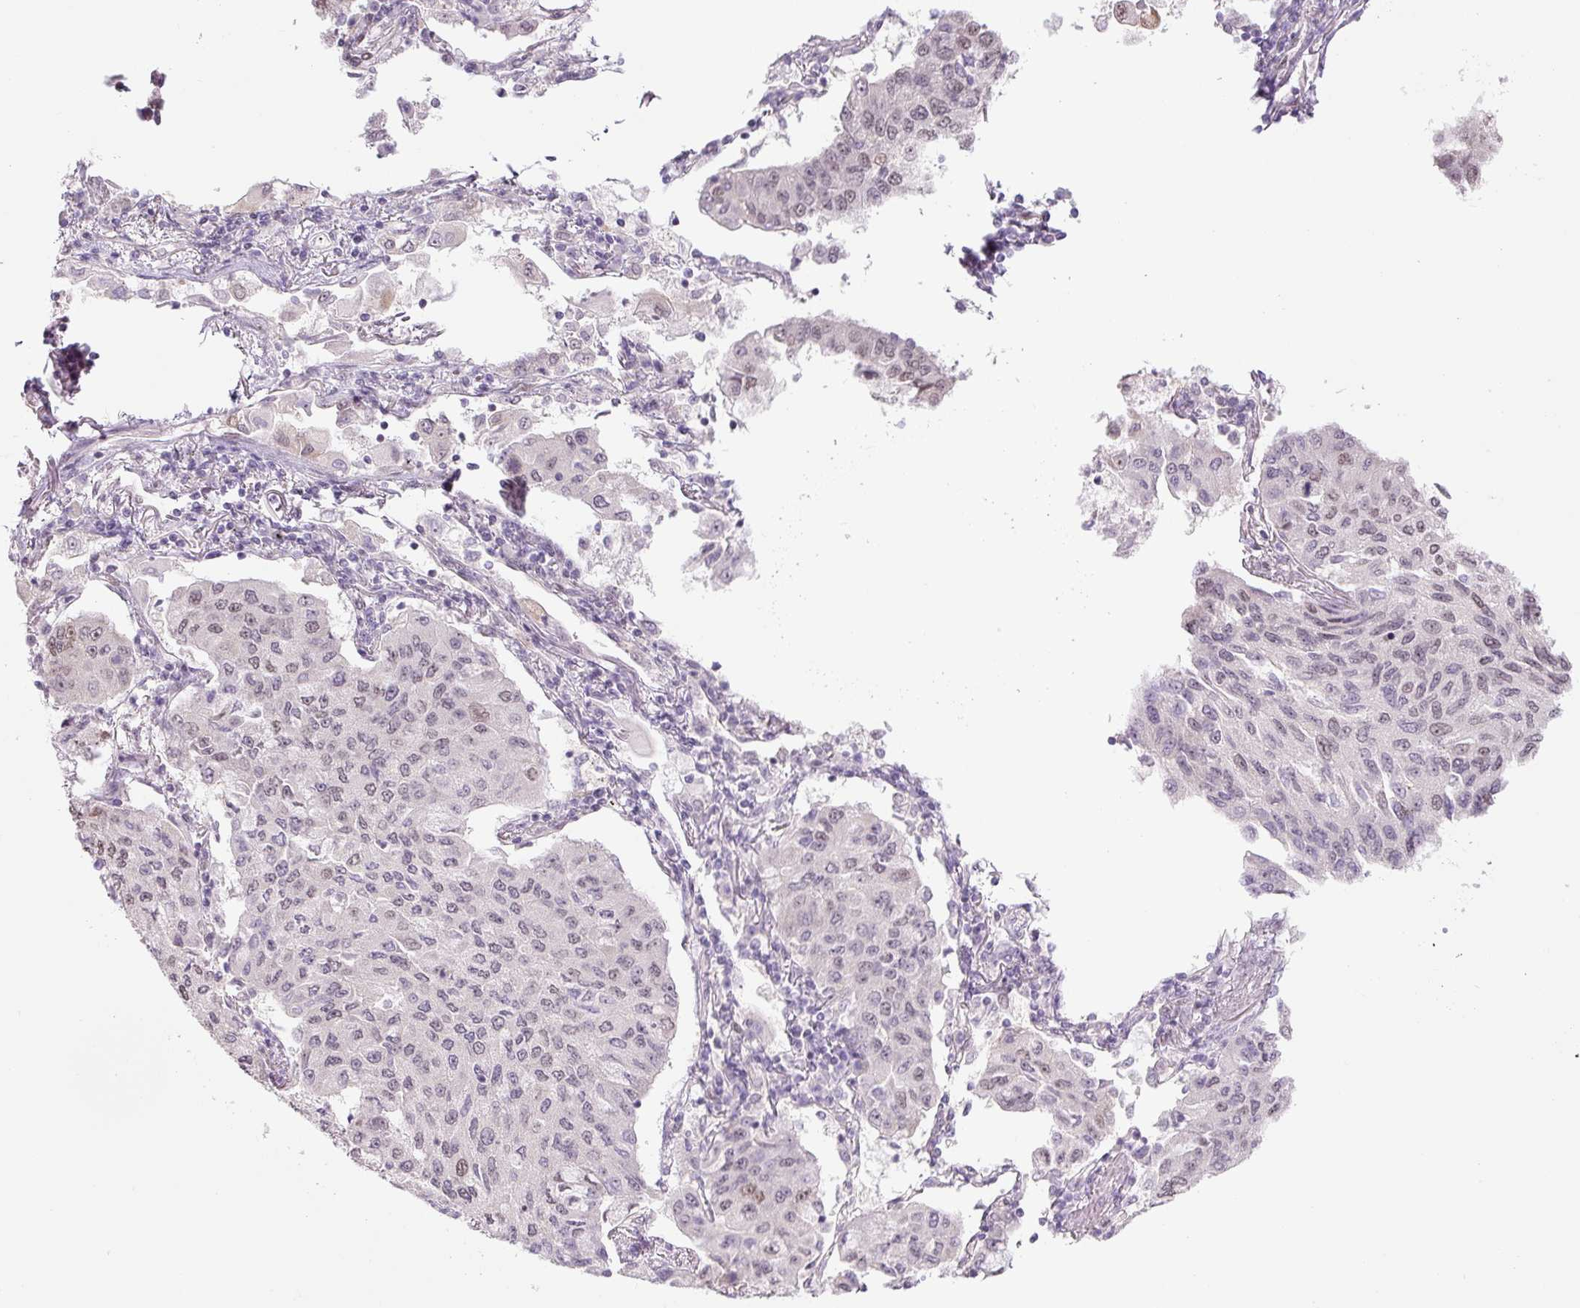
{"staining": {"intensity": "moderate", "quantity": "25%-75%", "location": "nuclear"}, "tissue": "lung cancer", "cell_type": "Tumor cells", "image_type": "cancer", "snomed": [{"axis": "morphology", "description": "Squamous cell carcinoma, NOS"}, {"axis": "topography", "description": "Lung"}], "caption": "Tumor cells reveal medium levels of moderate nuclear expression in about 25%-75% of cells in human lung cancer (squamous cell carcinoma).", "gene": "TCFL5", "patient": {"sex": "male", "age": 74}}